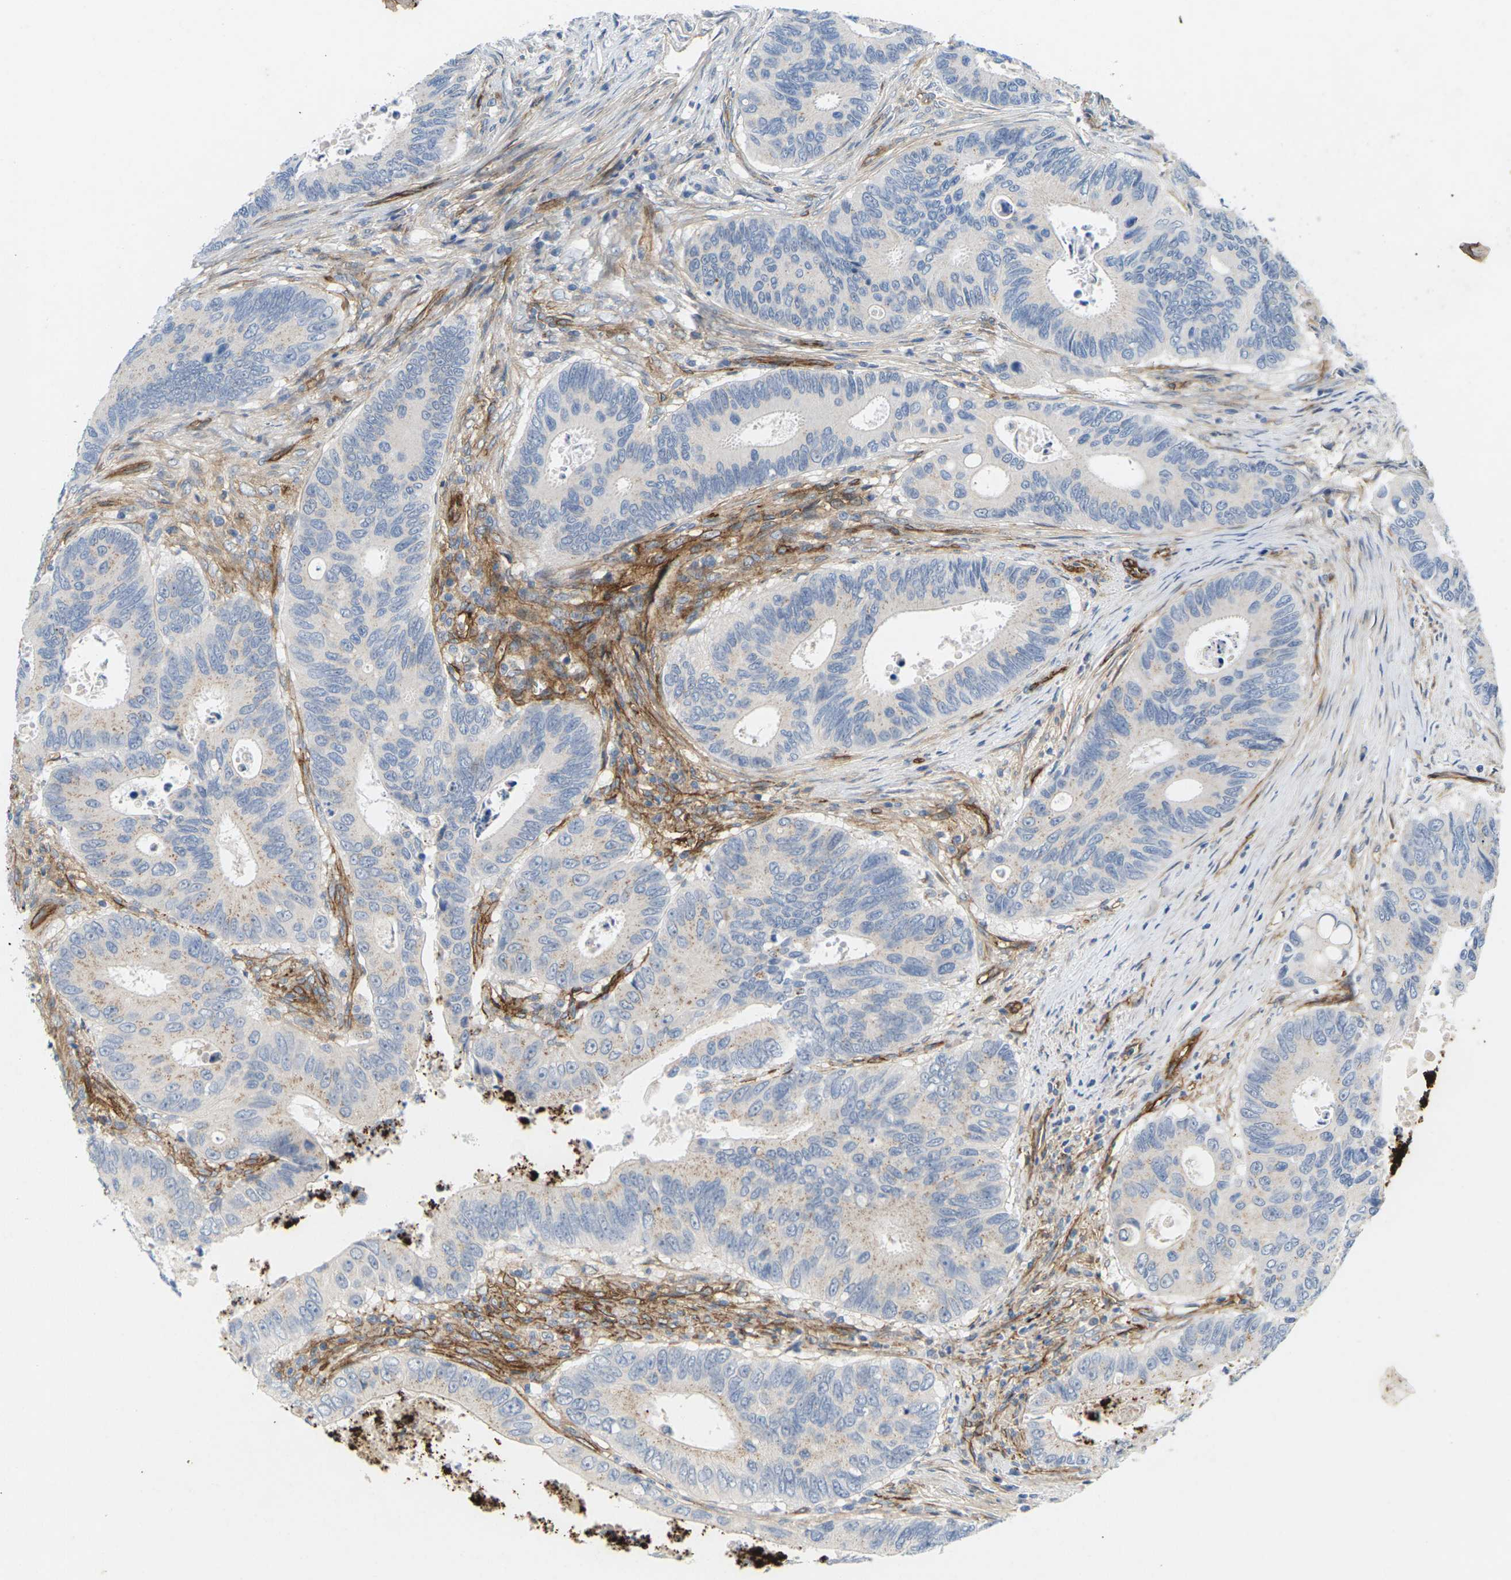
{"staining": {"intensity": "weak", "quantity": "<25%", "location": "cytoplasmic/membranous"}, "tissue": "colorectal cancer", "cell_type": "Tumor cells", "image_type": "cancer", "snomed": [{"axis": "morphology", "description": "Inflammation, NOS"}, {"axis": "morphology", "description": "Adenocarcinoma, NOS"}, {"axis": "topography", "description": "Colon"}], "caption": "DAB immunohistochemical staining of colorectal cancer reveals no significant positivity in tumor cells.", "gene": "ITGA5", "patient": {"sex": "male", "age": 72}}